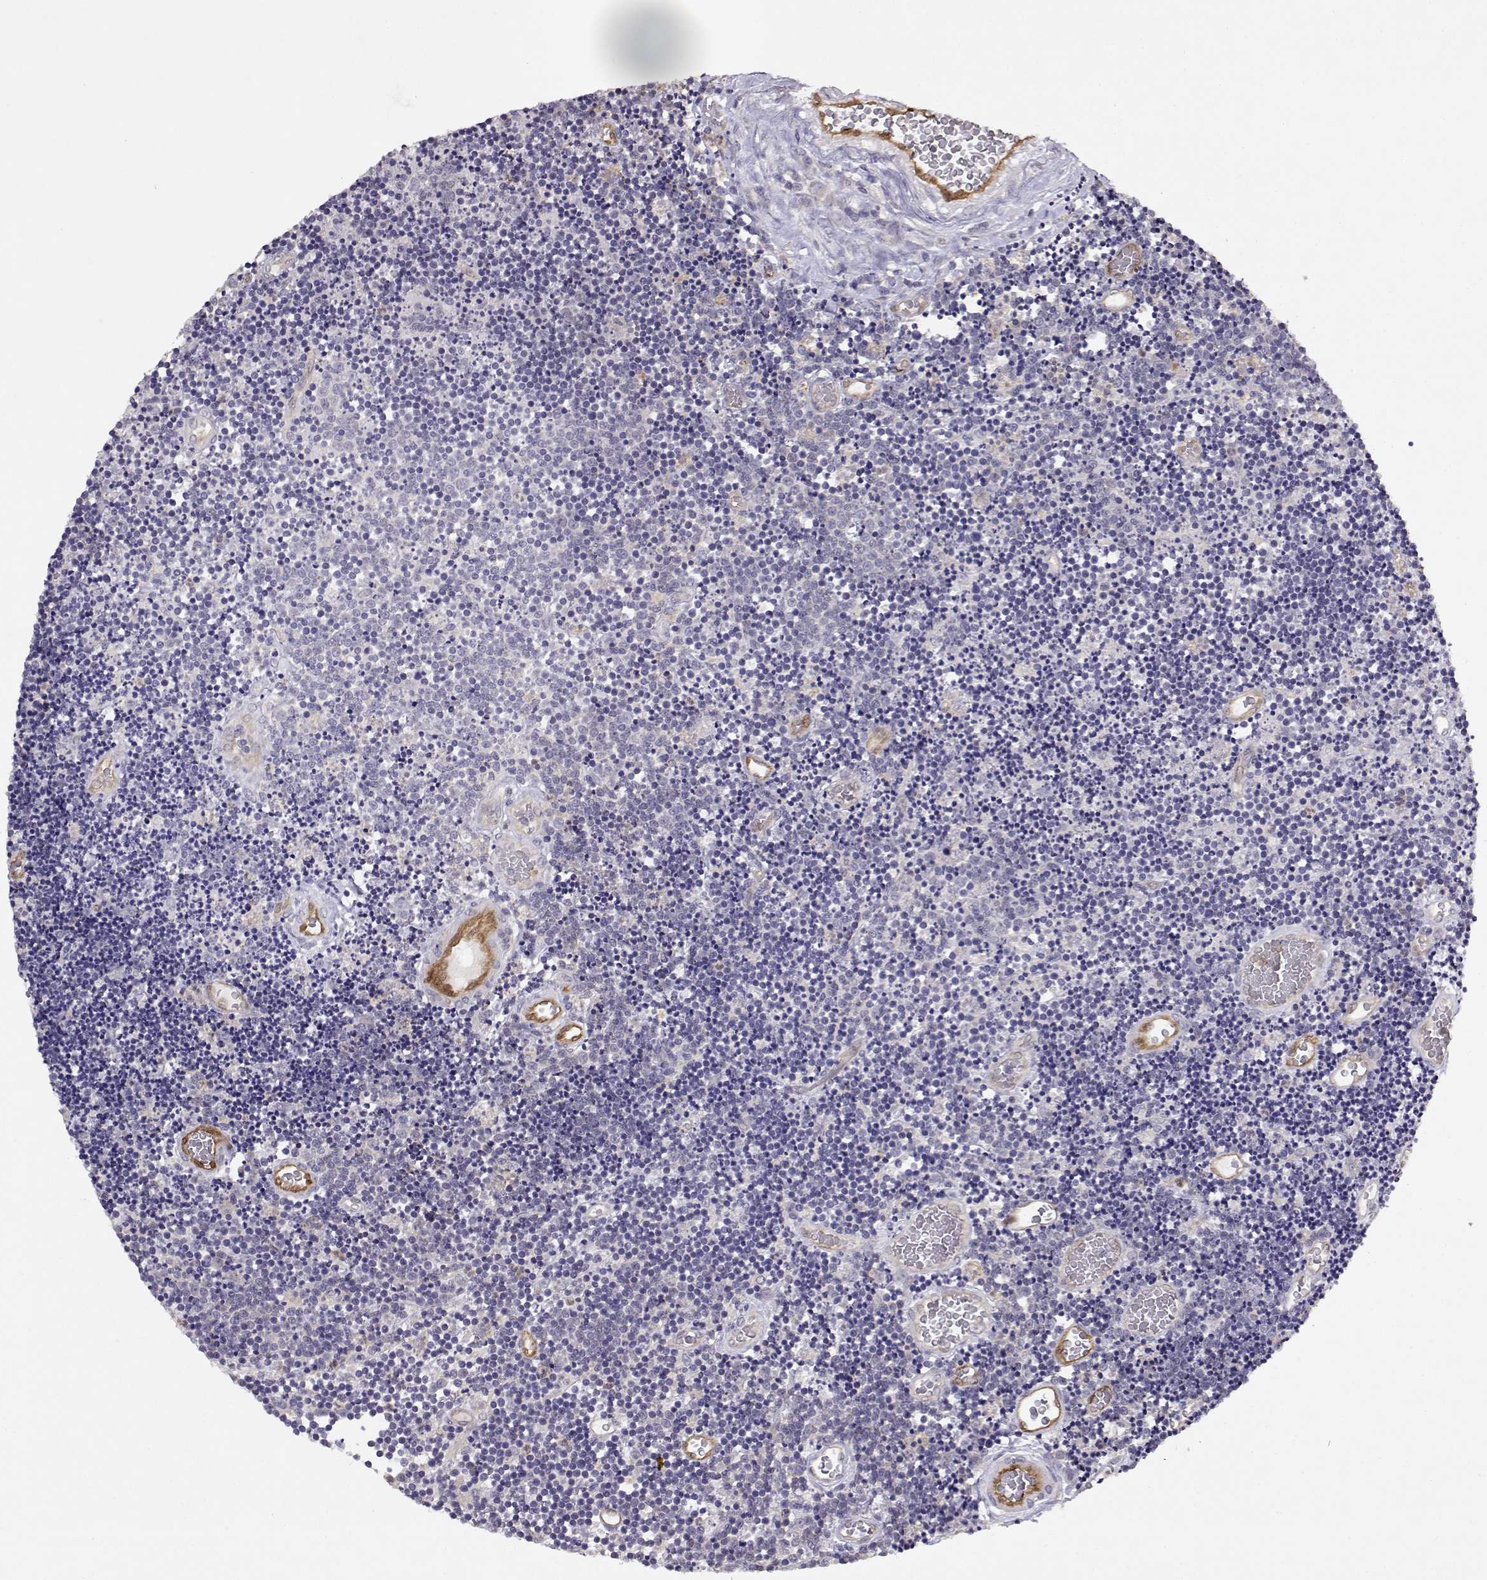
{"staining": {"intensity": "negative", "quantity": "none", "location": "none"}, "tissue": "lymphoma", "cell_type": "Tumor cells", "image_type": "cancer", "snomed": [{"axis": "morphology", "description": "Malignant lymphoma, non-Hodgkin's type, Low grade"}, {"axis": "topography", "description": "Brain"}], "caption": "IHC image of neoplastic tissue: lymphoma stained with DAB demonstrates no significant protein positivity in tumor cells.", "gene": "BMX", "patient": {"sex": "female", "age": 66}}